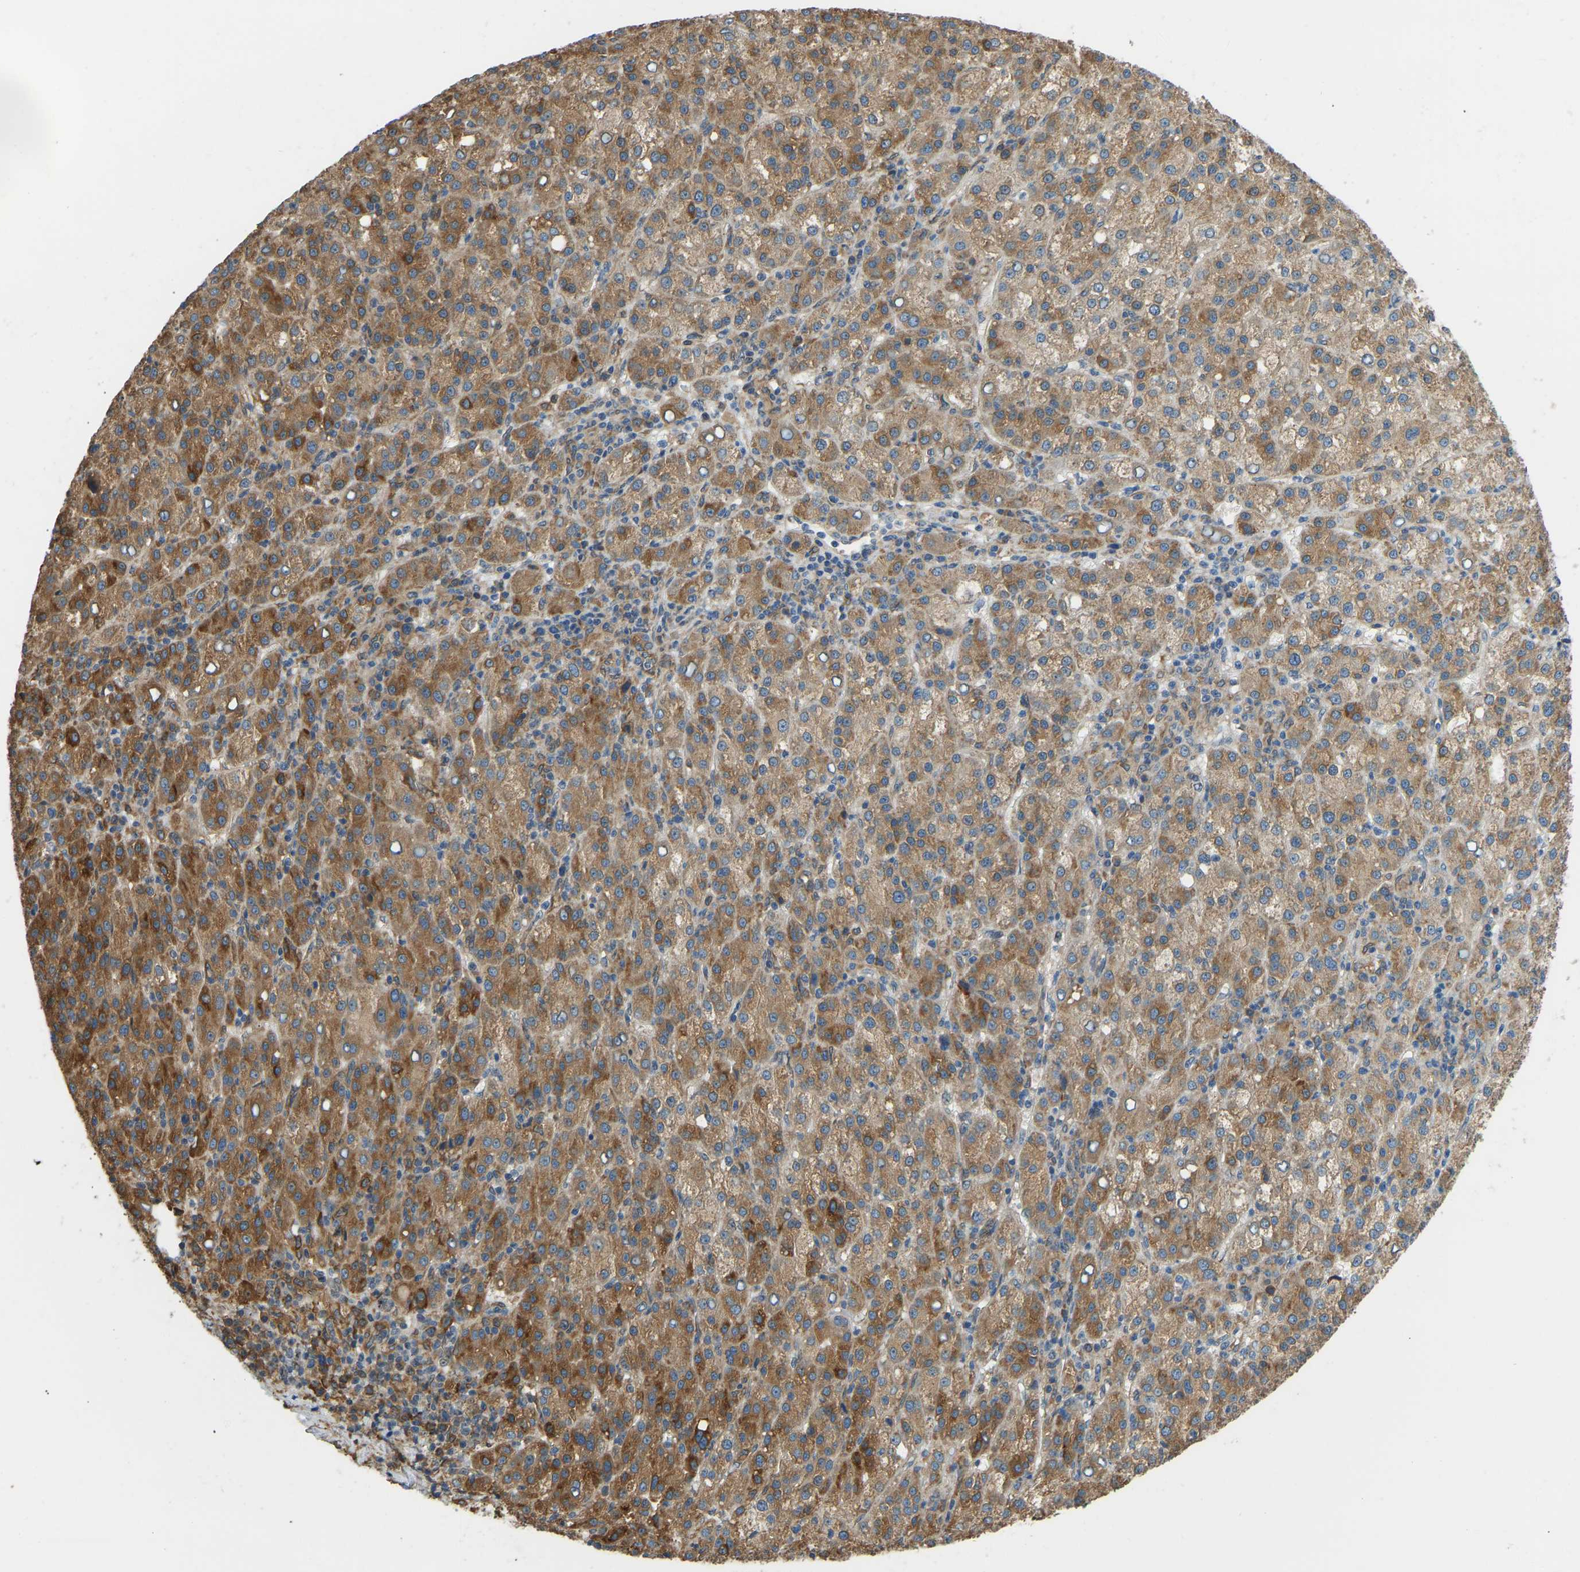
{"staining": {"intensity": "moderate", "quantity": ">75%", "location": "cytoplasmic/membranous"}, "tissue": "liver cancer", "cell_type": "Tumor cells", "image_type": "cancer", "snomed": [{"axis": "morphology", "description": "Carcinoma, Hepatocellular, NOS"}, {"axis": "topography", "description": "Liver"}], "caption": "The histopathology image shows a brown stain indicating the presence of a protein in the cytoplasmic/membranous of tumor cells in liver hepatocellular carcinoma. The protein is shown in brown color, while the nuclei are stained blue.", "gene": "OS9", "patient": {"sex": "female", "age": 58}}